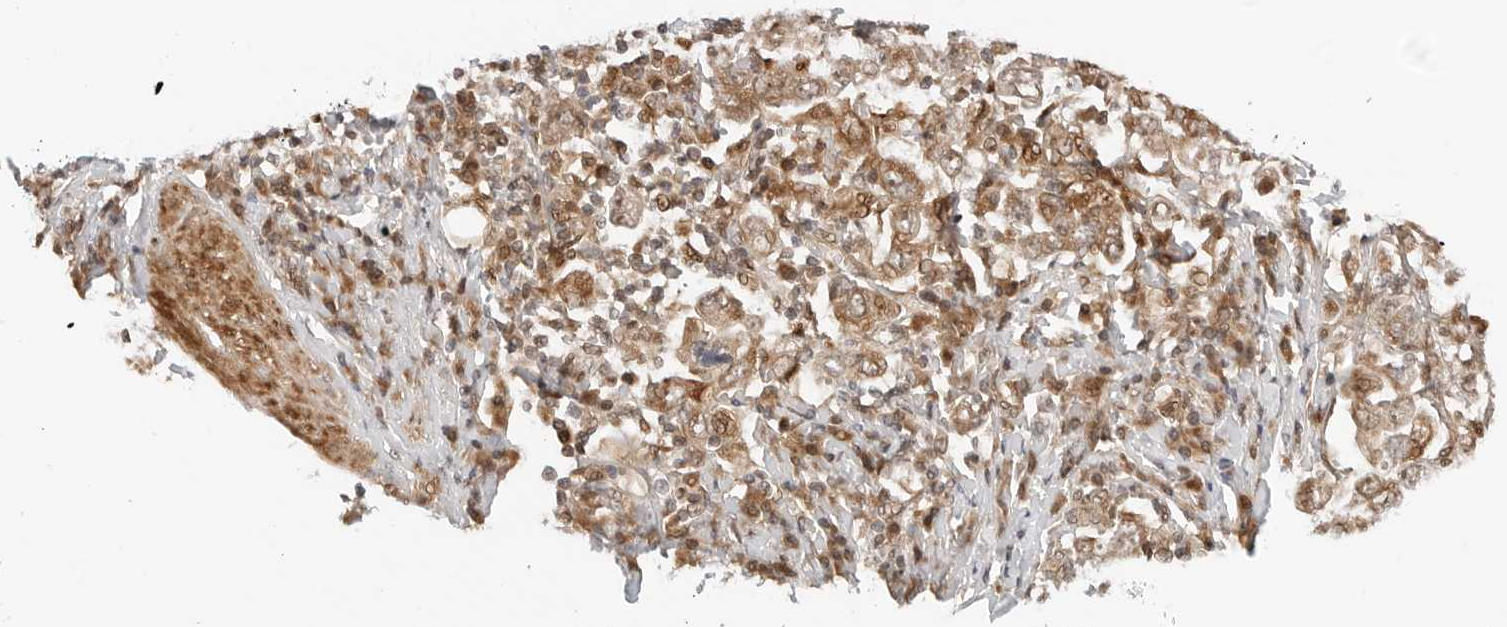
{"staining": {"intensity": "moderate", "quantity": ">75%", "location": "cytoplasmic/membranous,nuclear"}, "tissue": "stomach cancer", "cell_type": "Tumor cells", "image_type": "cancer", "snomed": [{"axis": "morphology", "description": "Adenocarcinoma, NOS"}, {"axis": "topography", "description": "Stomach"}], "caption": "This is a histology image of immunohistochemistry staining of stomach adenocarcinoma, which shows moderate positivity in the cytoplasmic/membranous and nuclear of tumor cells.", "gene": "GEM", "patient": {"sex": "female", "age": 76}}